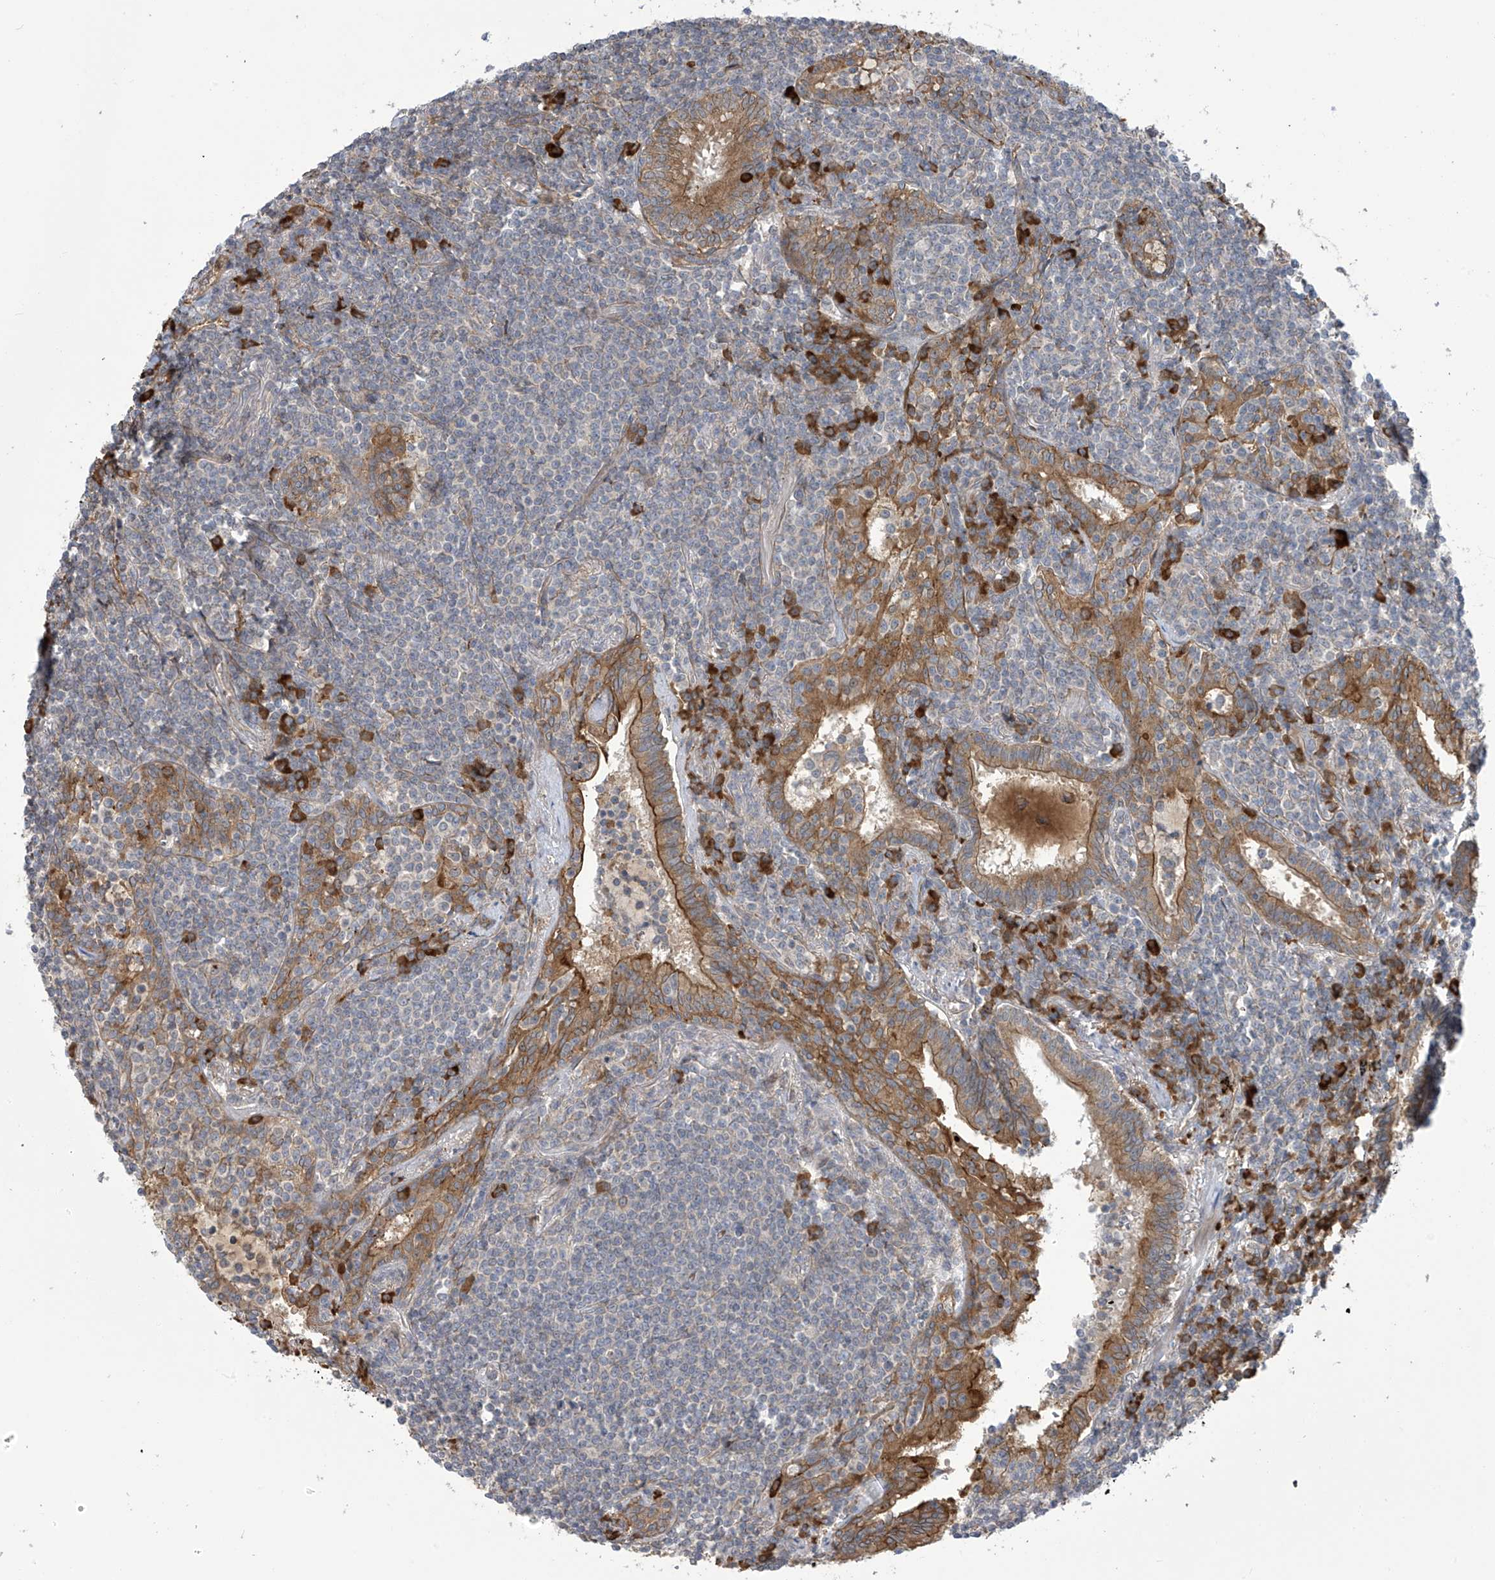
{"staining": {"intensity": "negative", "quantity": "none", "location": "none"}, "tissue": "lymphoma", "cell_type": "Tumor cells", "image_type": "cancer", "snomed": [{"axis": "morphology", "description": "Malignant lymphoma, non-Hodgkin's type, Low grade"}, {"axis": "topography", "description": "Lung"}], "caption": "An immunohistochemistry (IHC) photomicrograph of low-grade malignant lymphoma, non-Hodgkin's type is shown. There is no staining in tumor cells of low-grade malignant lymphoma, non-Hodgkin's type.", "gene": "KIAA1522", "patient": {"sex": "female", "age": 71}}